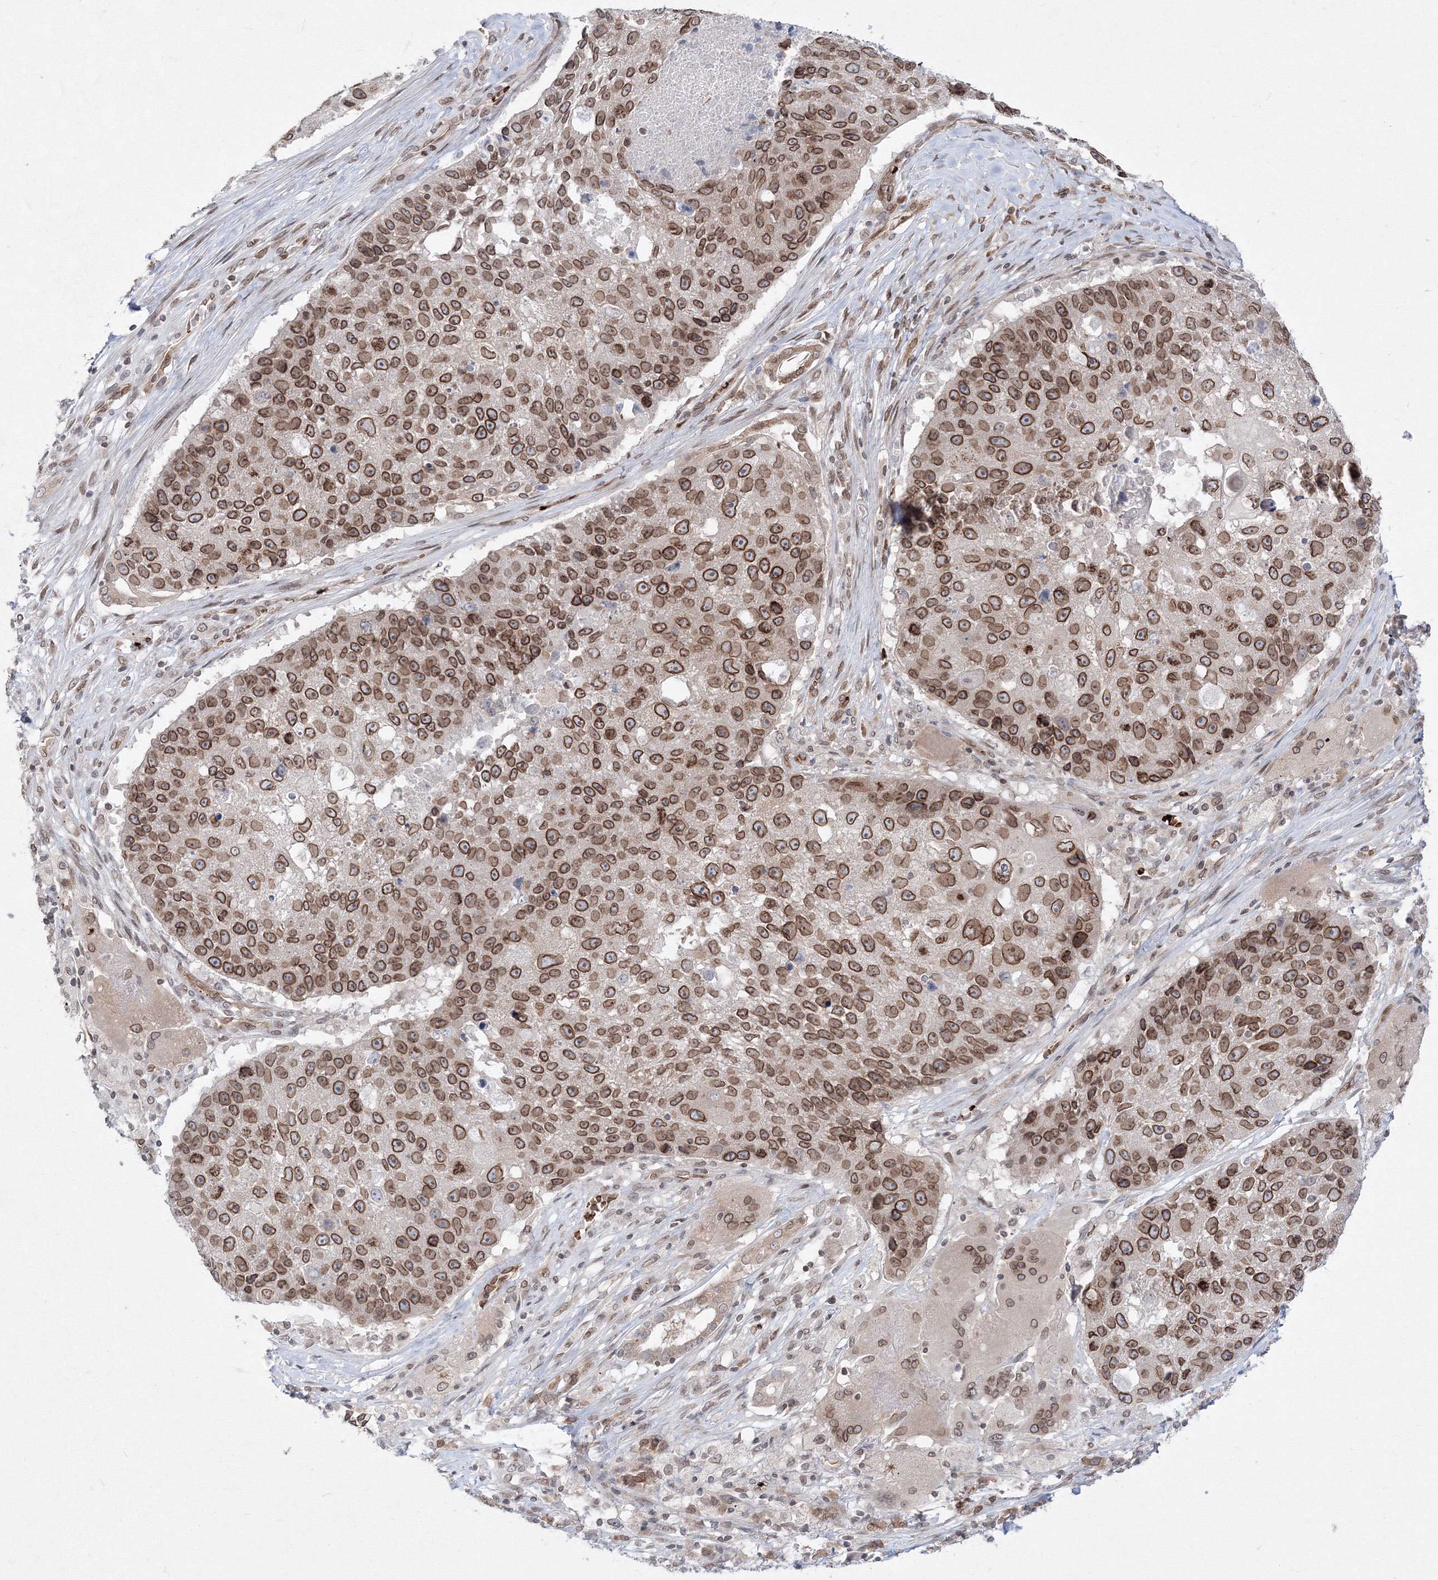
{"staining": {"intensity": "strong", "quantity": ">75%", "location": "cytoplasmic/membranous,nuclear"}, "tissue": "lung cancer", "cell_type": "Tumor cells", "image_type": "cancer", "snomed": [{"axis": "morphology", "description": "Squamous cell carcinoma, NOS"}, {"axis": "topography", "description": "Lung"}], "caption": "Immunohistochemistry (DAB) staining of squamous cell carcinoma (lung) reveals strong cytoplasmic/membranous and nuclear protein positivity in approximately >75% of tumor cells.", "gene": "DNAJB2", "patient": {"sex": "male", "age": 61}}